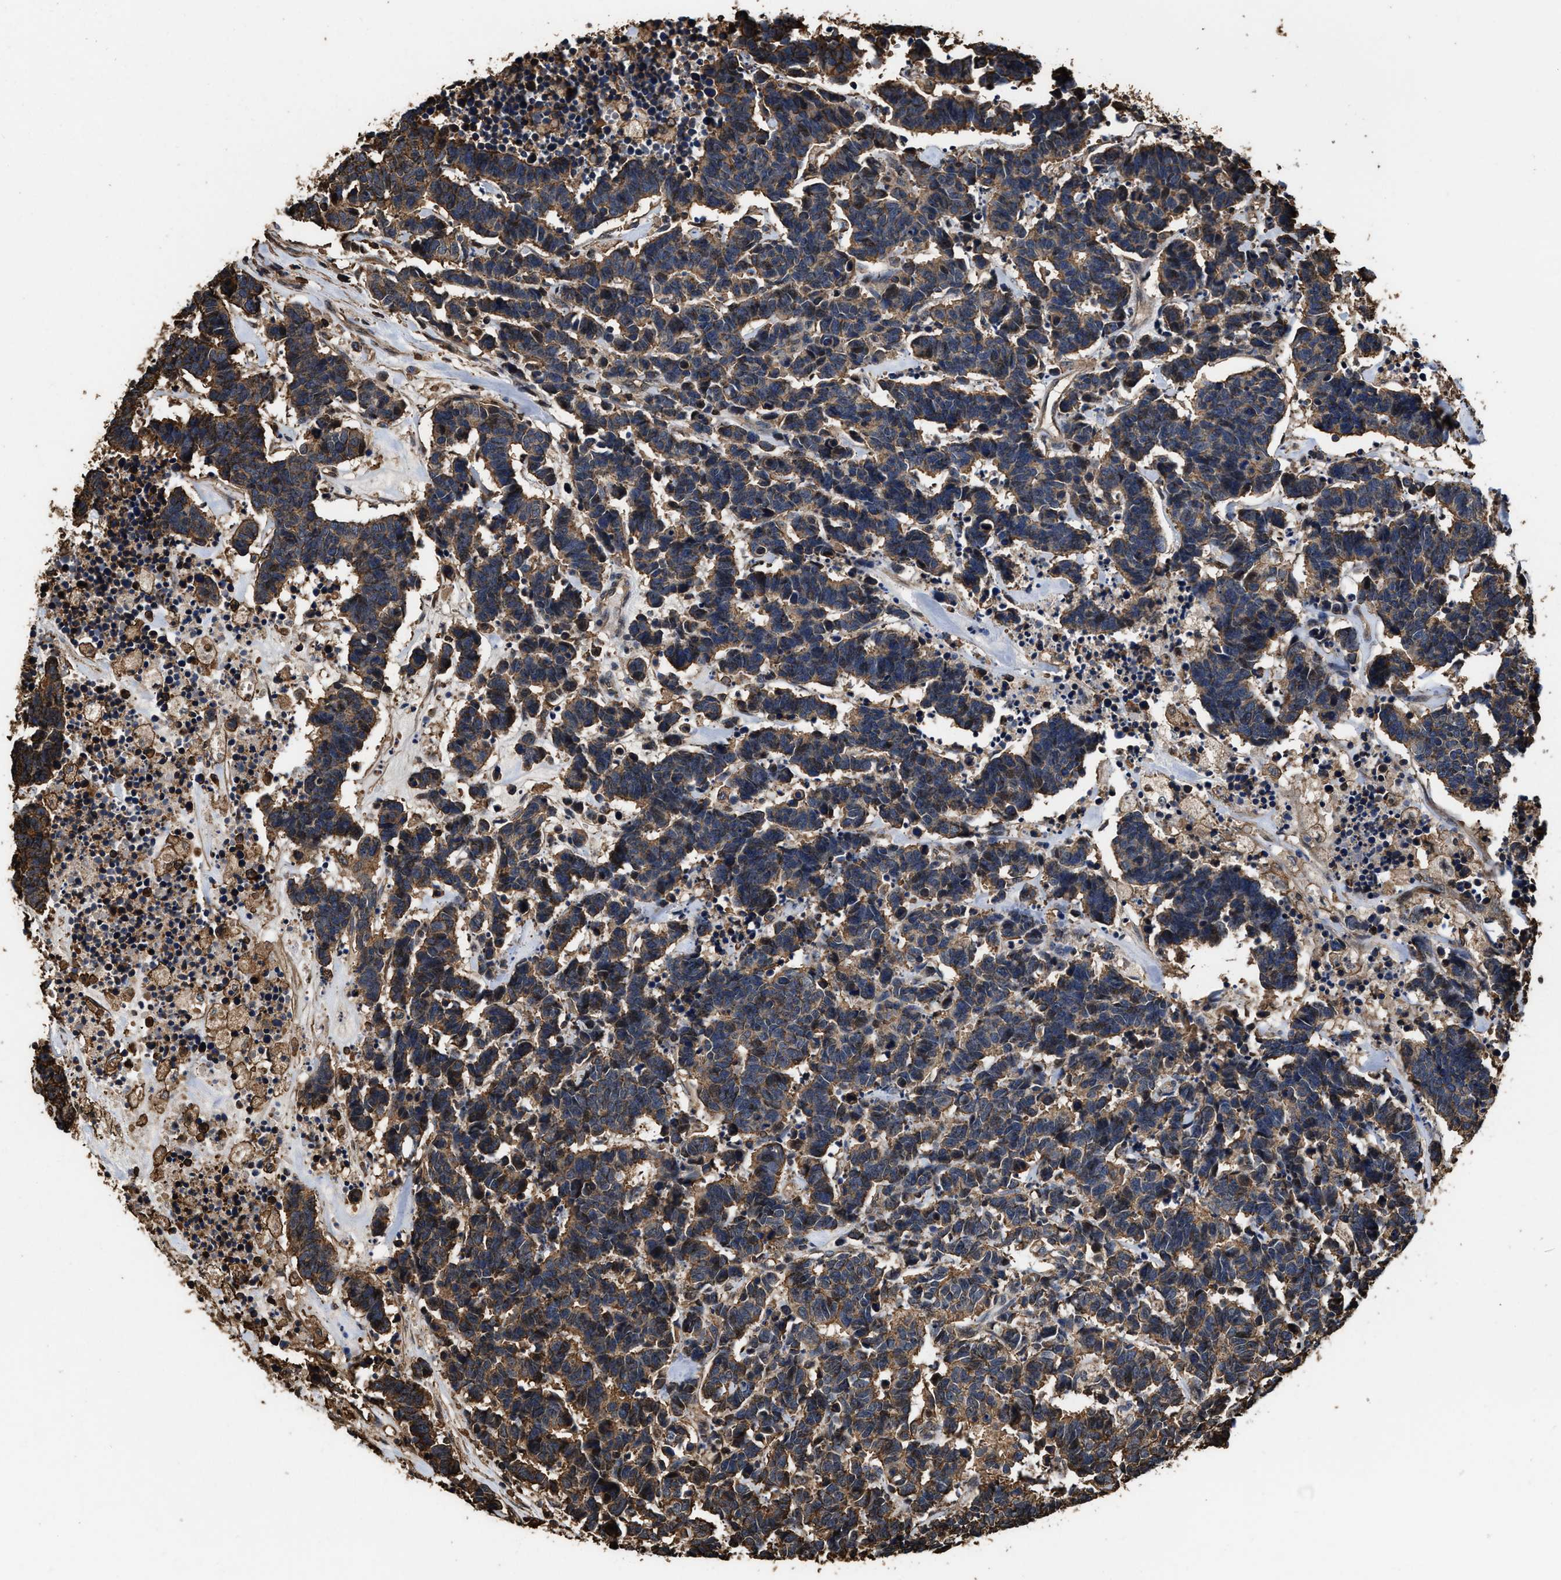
{"staining": {"intensity": "strong", "quantity": ">75%", "location": "cytoplasmic/membranous"}, "tissue": "carcinoid", "cell_type": "Tumor cells", "image_type": "cancer", "snomed": [{"axis": "morphology", "description": "Carcinoma, NOS"}, {"axis": "morphology", "description": "Carcinoid, malignant, NOS"}, {"axis": "topography", "description": "Urinary bladder"}], "caption": "Approximately >75% of tumor cells in carcinoid exhibit strong cytoplasmic/membranous protein positivity as visualized by brown immunohistochemical staining.", "gene": "KBTBD2", "patient": {"sex": "male", "age": 57}}